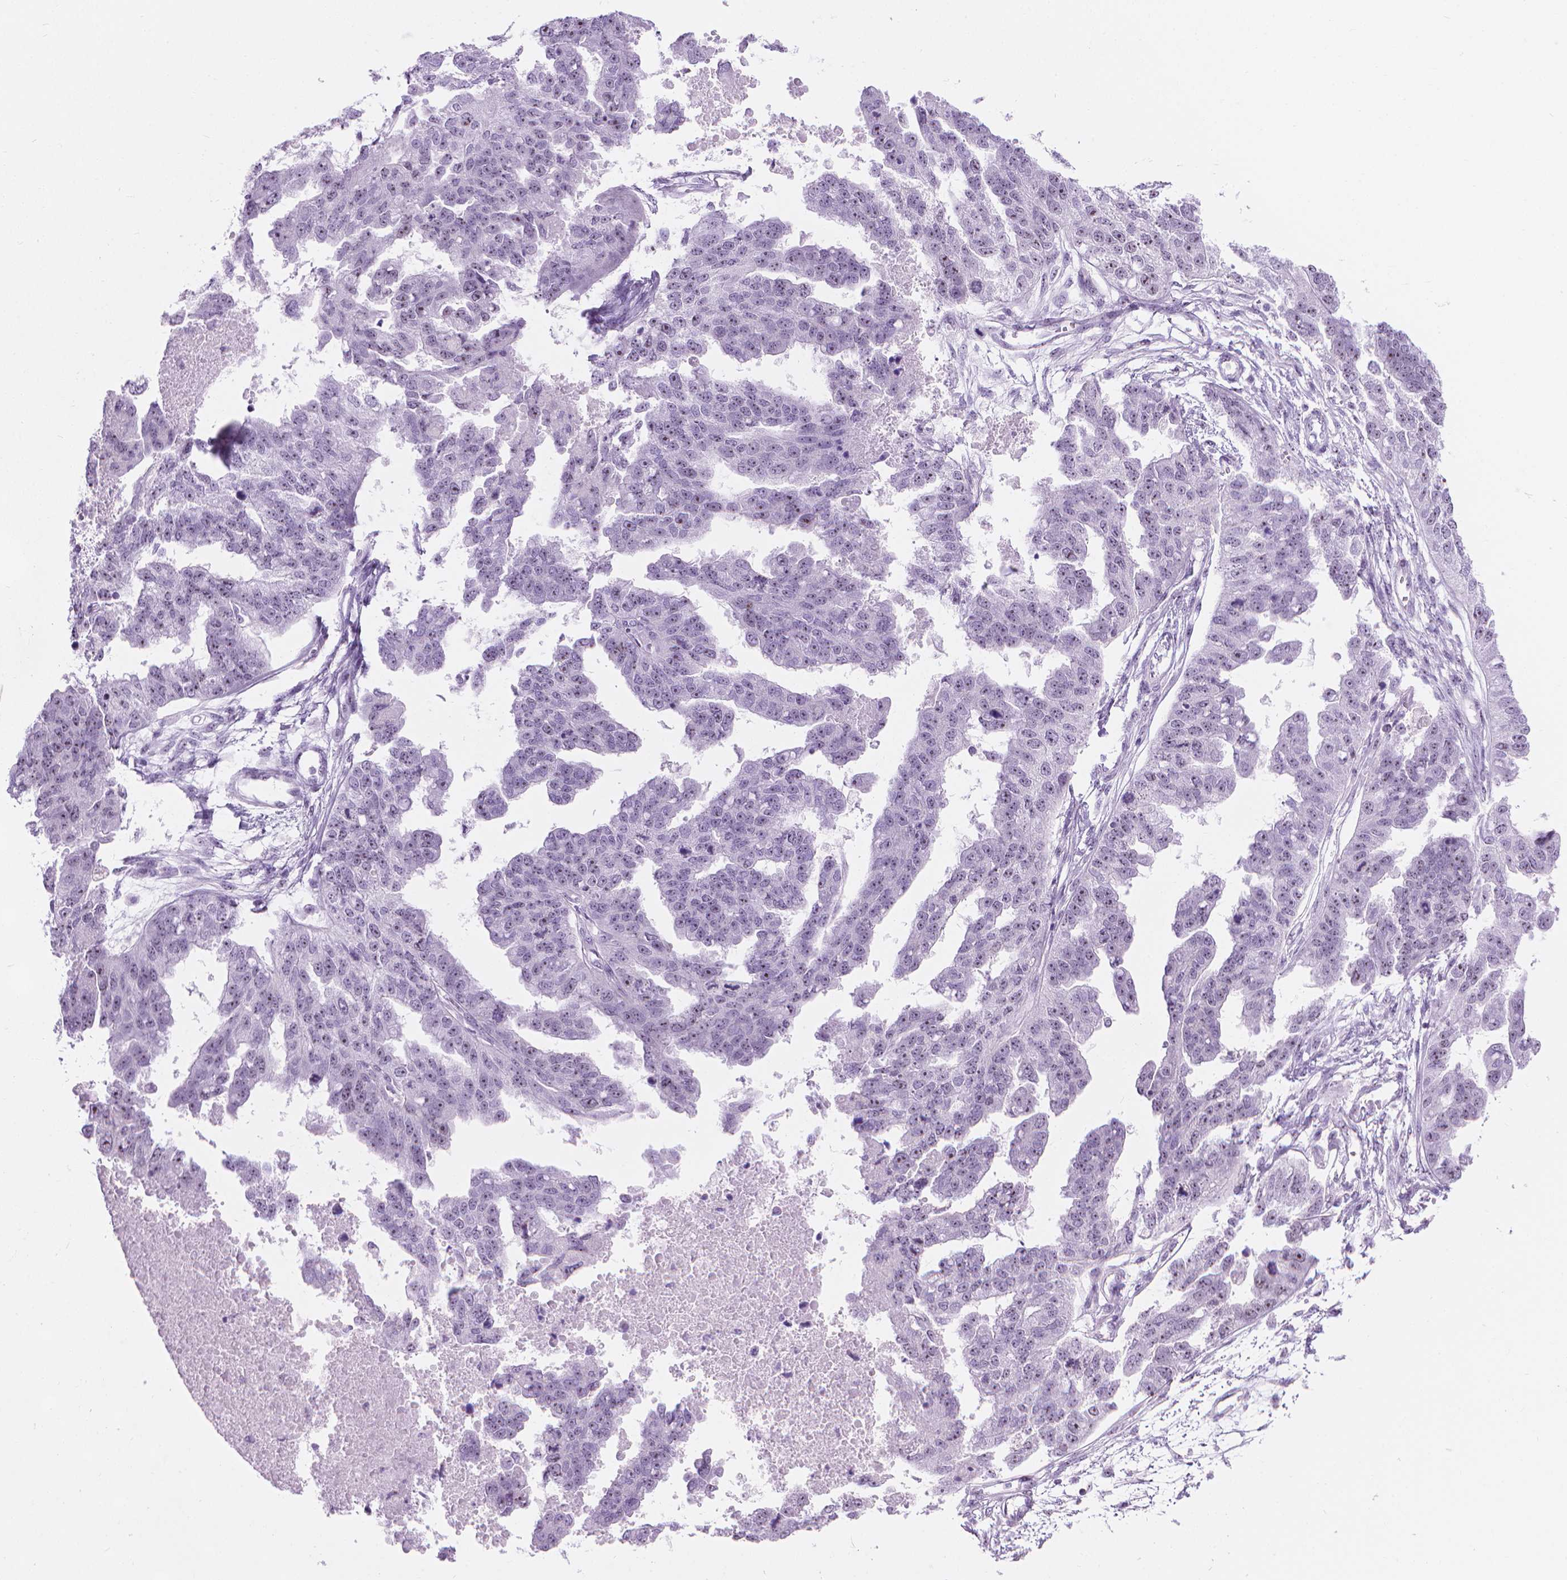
{"staining": {"intensity": "negative", "quantity": "none", "location": "none"}, "tissue": "ovarian cancer", "cell_type": "Tumor cells", "image_type": "cancer", "snomed": [{"axis": "morphology", "description": "Cystadenocarcinoma, serous, NOS"}, {"axis": "topography", "description": "Ovary"}], "caption": "Tumor cells are negative for protein expression in human ovarian cancer. Nuclei are stained in blue.", "gene": "NOL7", "patient": {"sex": "female", "age": 58}}